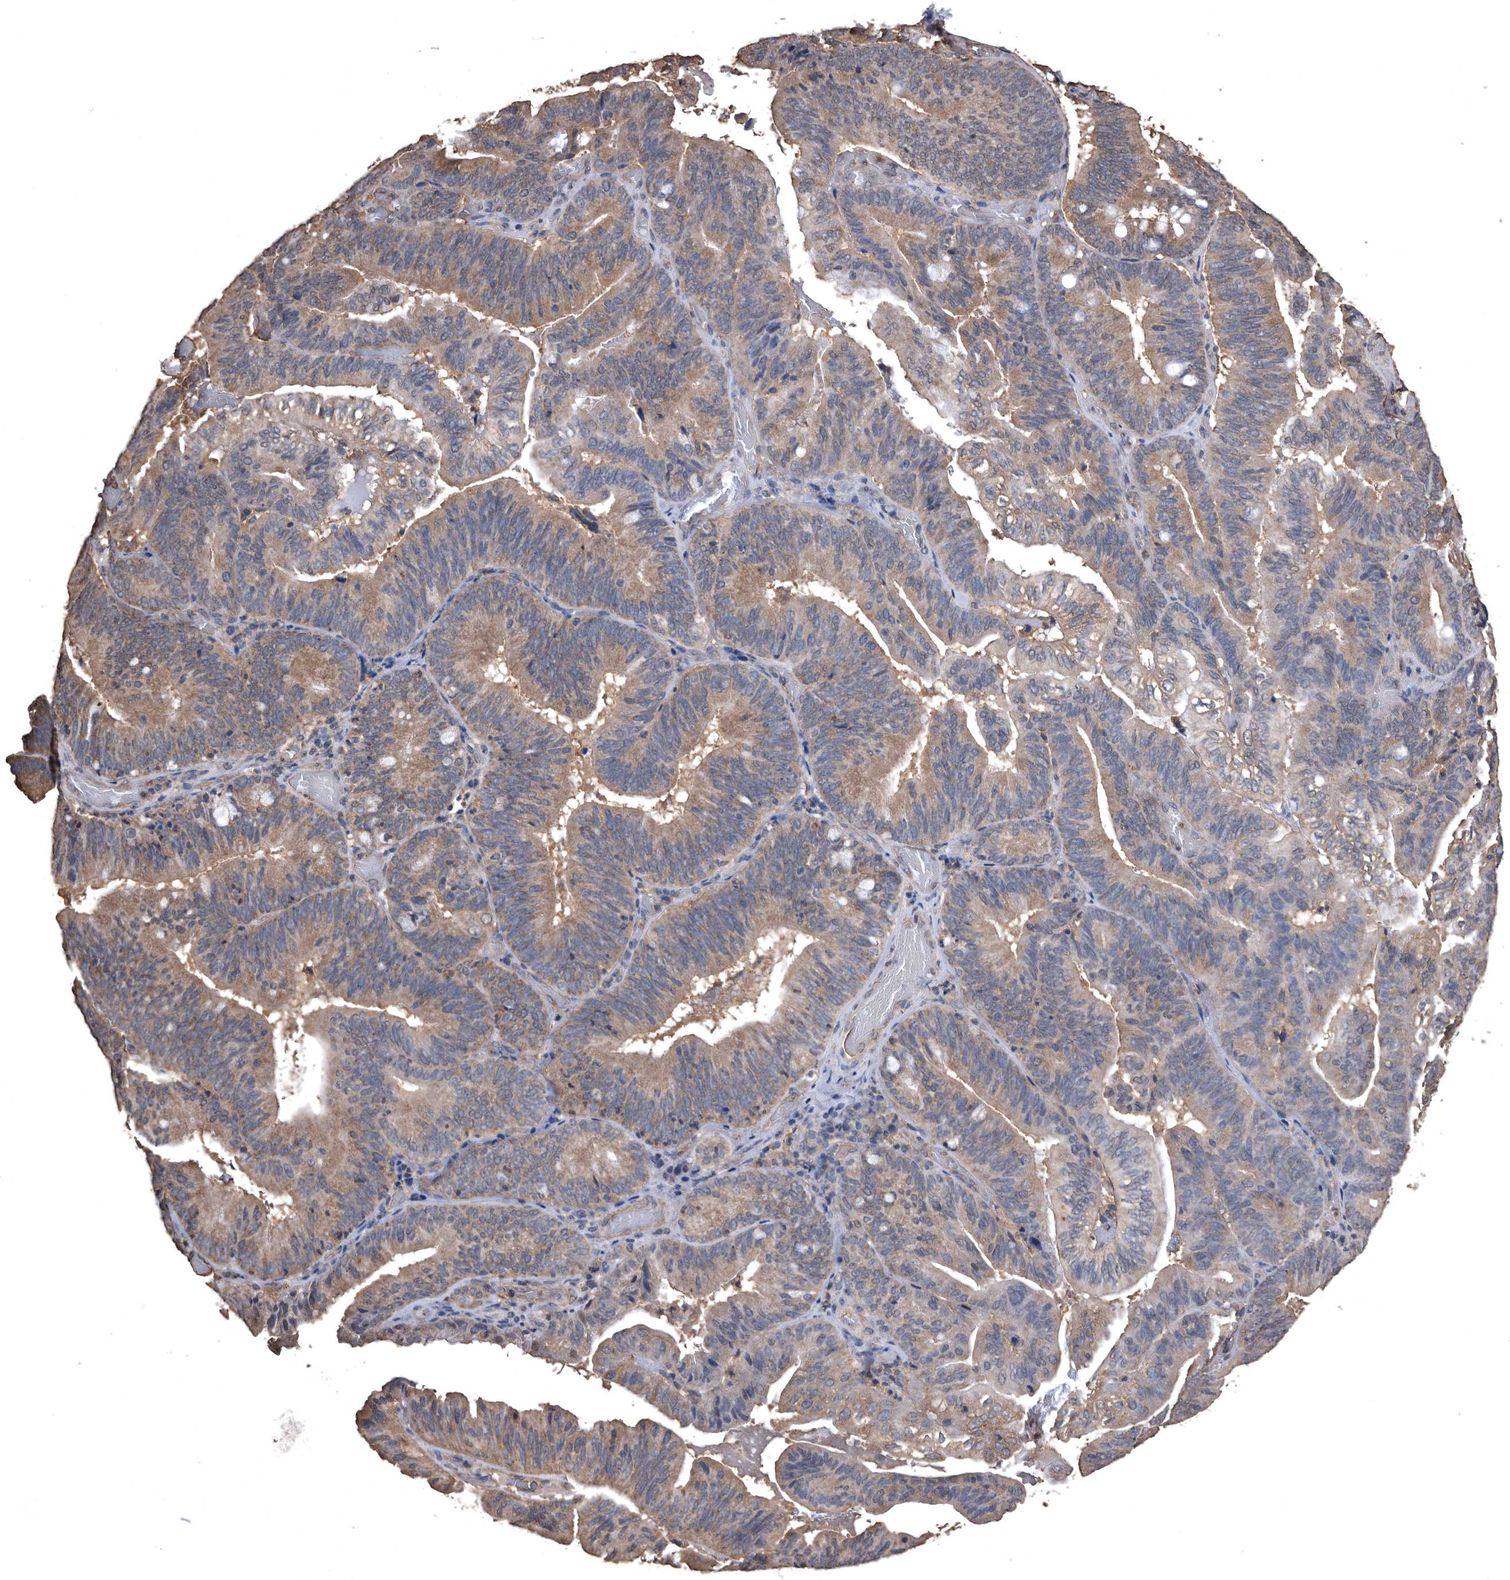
{"staining": {"intensity": "moderate", "quantity": ">75%", "location": "cytoplasmic/membranous"}, "tissue": "pancreatic cancer", "cell_type": "Tumor cells", "image_type": "cancer", "snomed": [{"axis": "morphology", "description": "Adenocarcinoma, NOS"}, {"axis": "topography", "description": "Pancreas"}], "caption": "Human pancreatic adenocarcinoma stained with a protein marker displays moderate staining in tumor cells.", "gene": "NRBP1", "patient": {"sex": "male", "age": 82}}